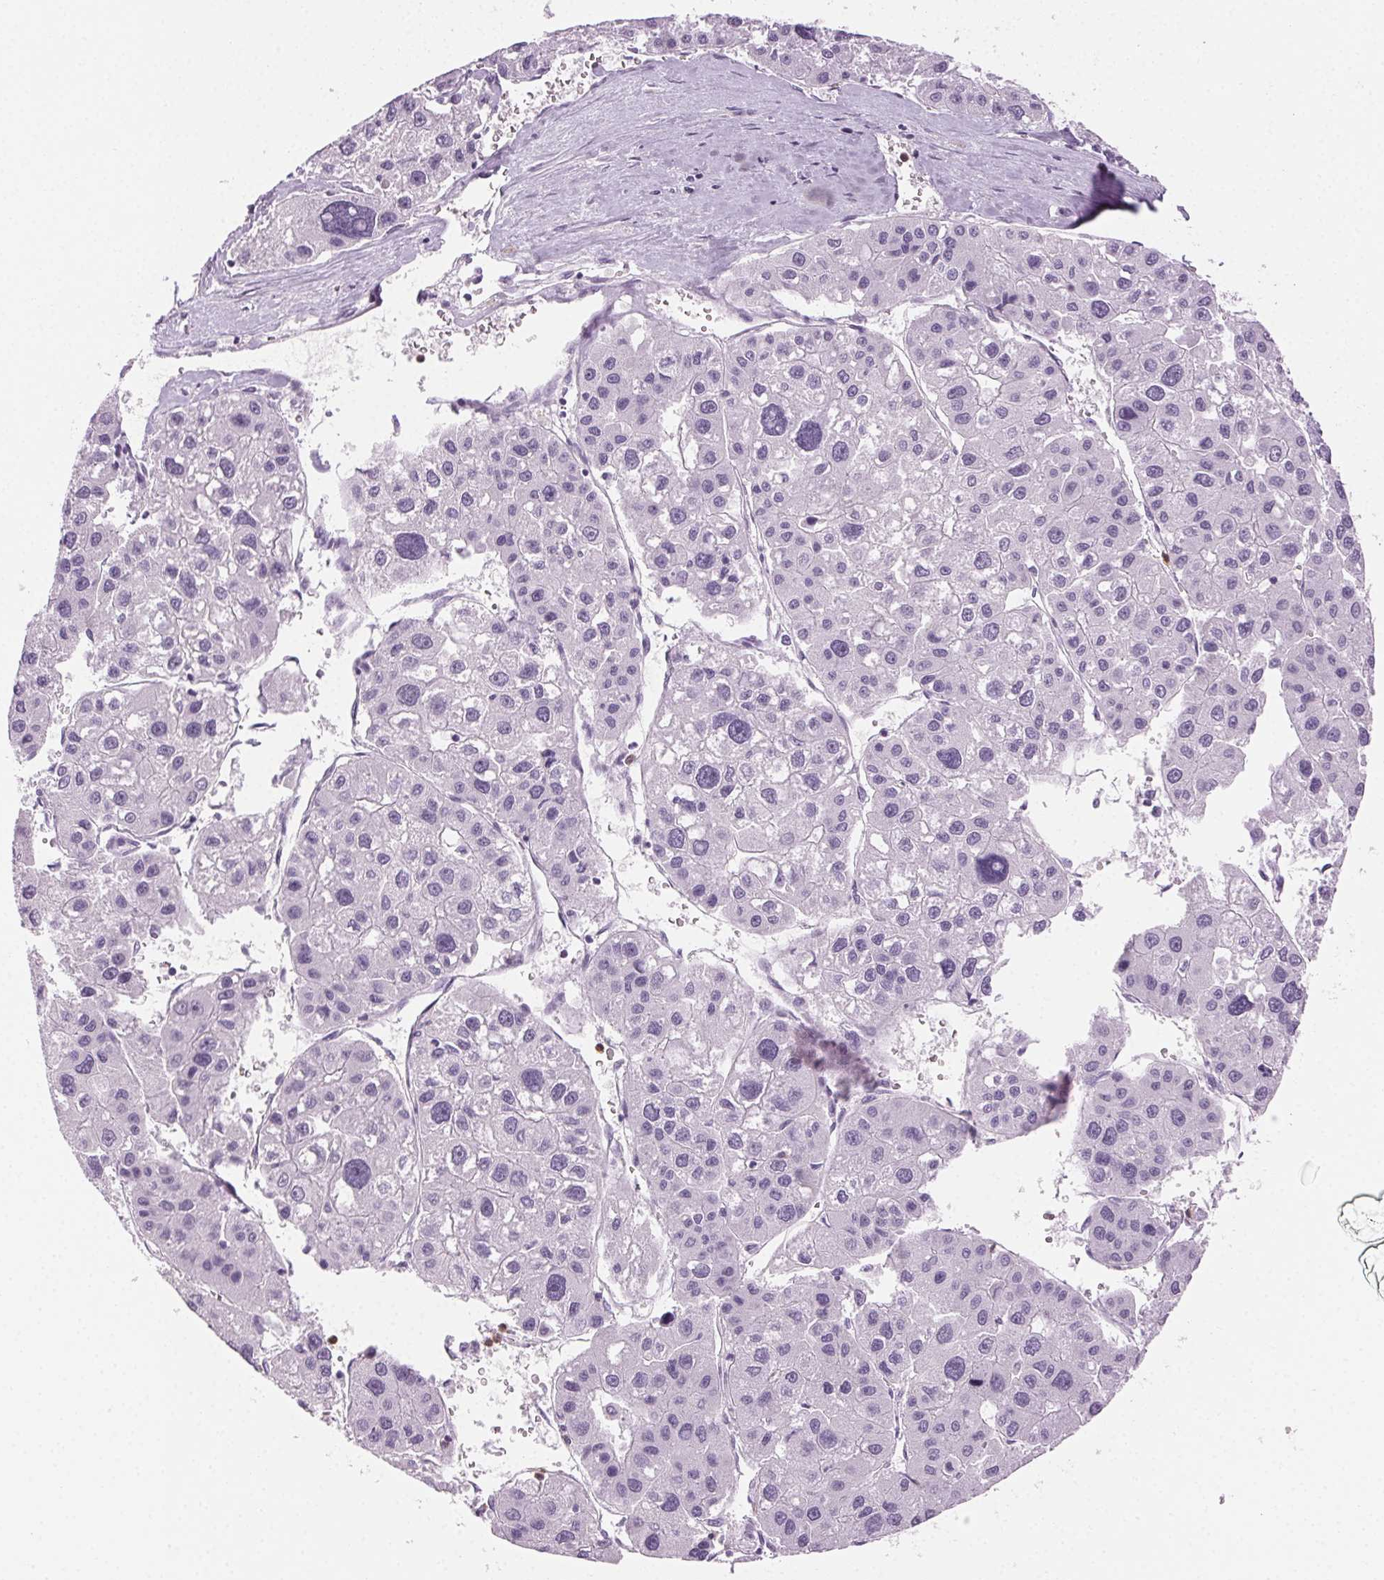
{"staining": {"intensity": "negative", "quantity": "none", "location": "none"}, "tissue": "liver cancer", "cell_type": "Tumor cells", "image_type": "cancer", "snomed": [{"axis": "morphology", "description": "Carcinoma, Hepatocellular, NOS"}, {"axis": "topography", "description": "Liver"}], "caption": "Immunohistochemistry (IHC) histopathology image of neoplastic tissue: liver cancer (hepatocellular carcinoma) stained with DAB (3,3'-diaminobenzidine) shows no significant protein expression in tumor cells.", "gene": "MPO", "patient": {"sex": "male", "age": 73}}